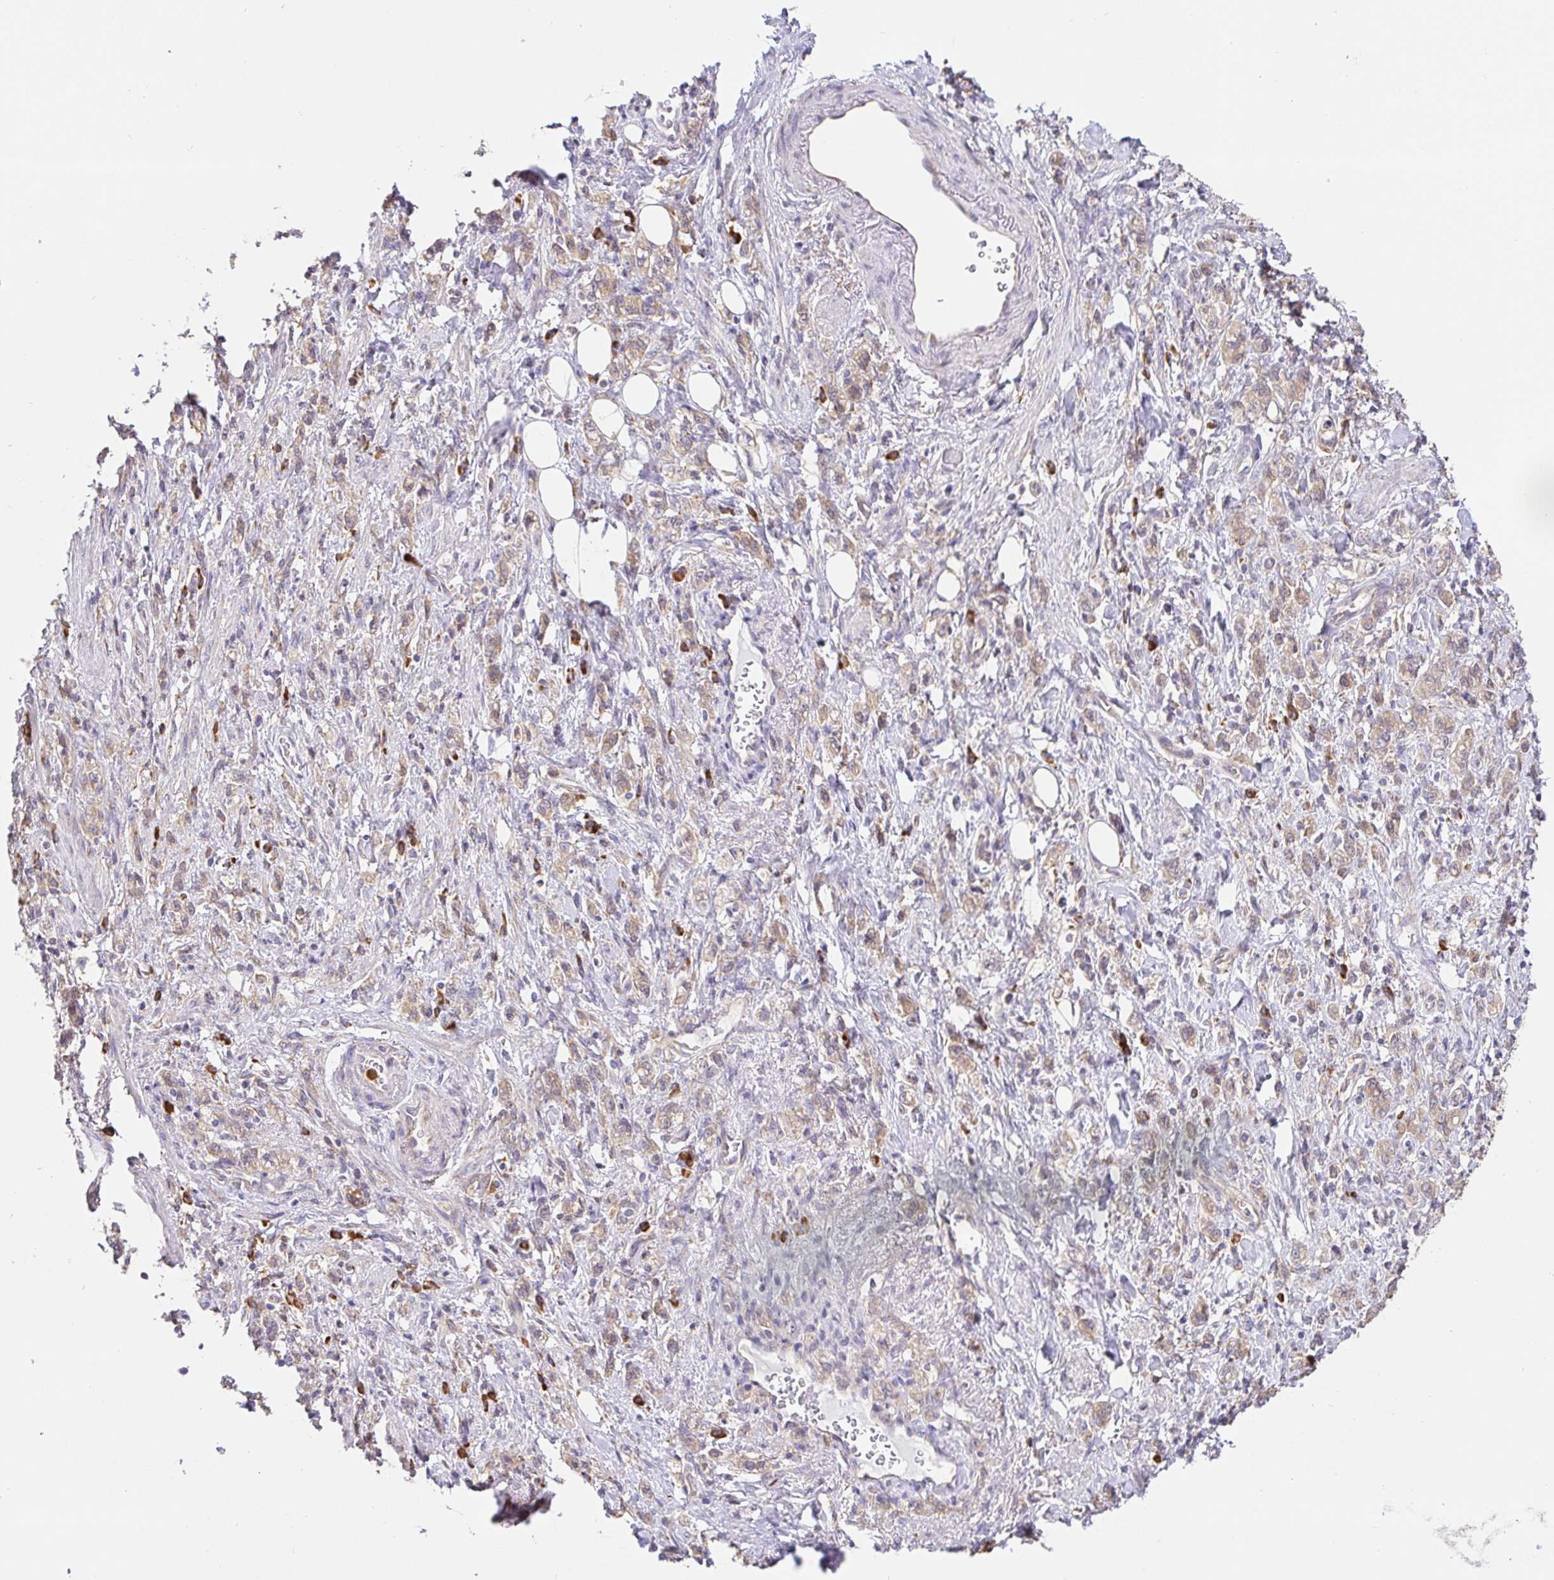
{"staining": {"intensity": "weak", "quantity": "25%-75%", "location": "cytoplasmic/membranous"}, "tissue": "stomach cancer", "cell_type": "Tumor cells", "image_type": "cancer", "snomed": [{"axis": "morphology", "description": "Adenocarcinoma, NOS"}, {"axis": "topography", "description": "Stomach"}], "caption": "DAB immunohistochemical staining of stomach cancer reveals weak cytoplasmic/membranous protein staining in approximately 25%-75% of tumor cells.", "gene": "PDPK1", "patient": {"sex": "male", "age": 77}}